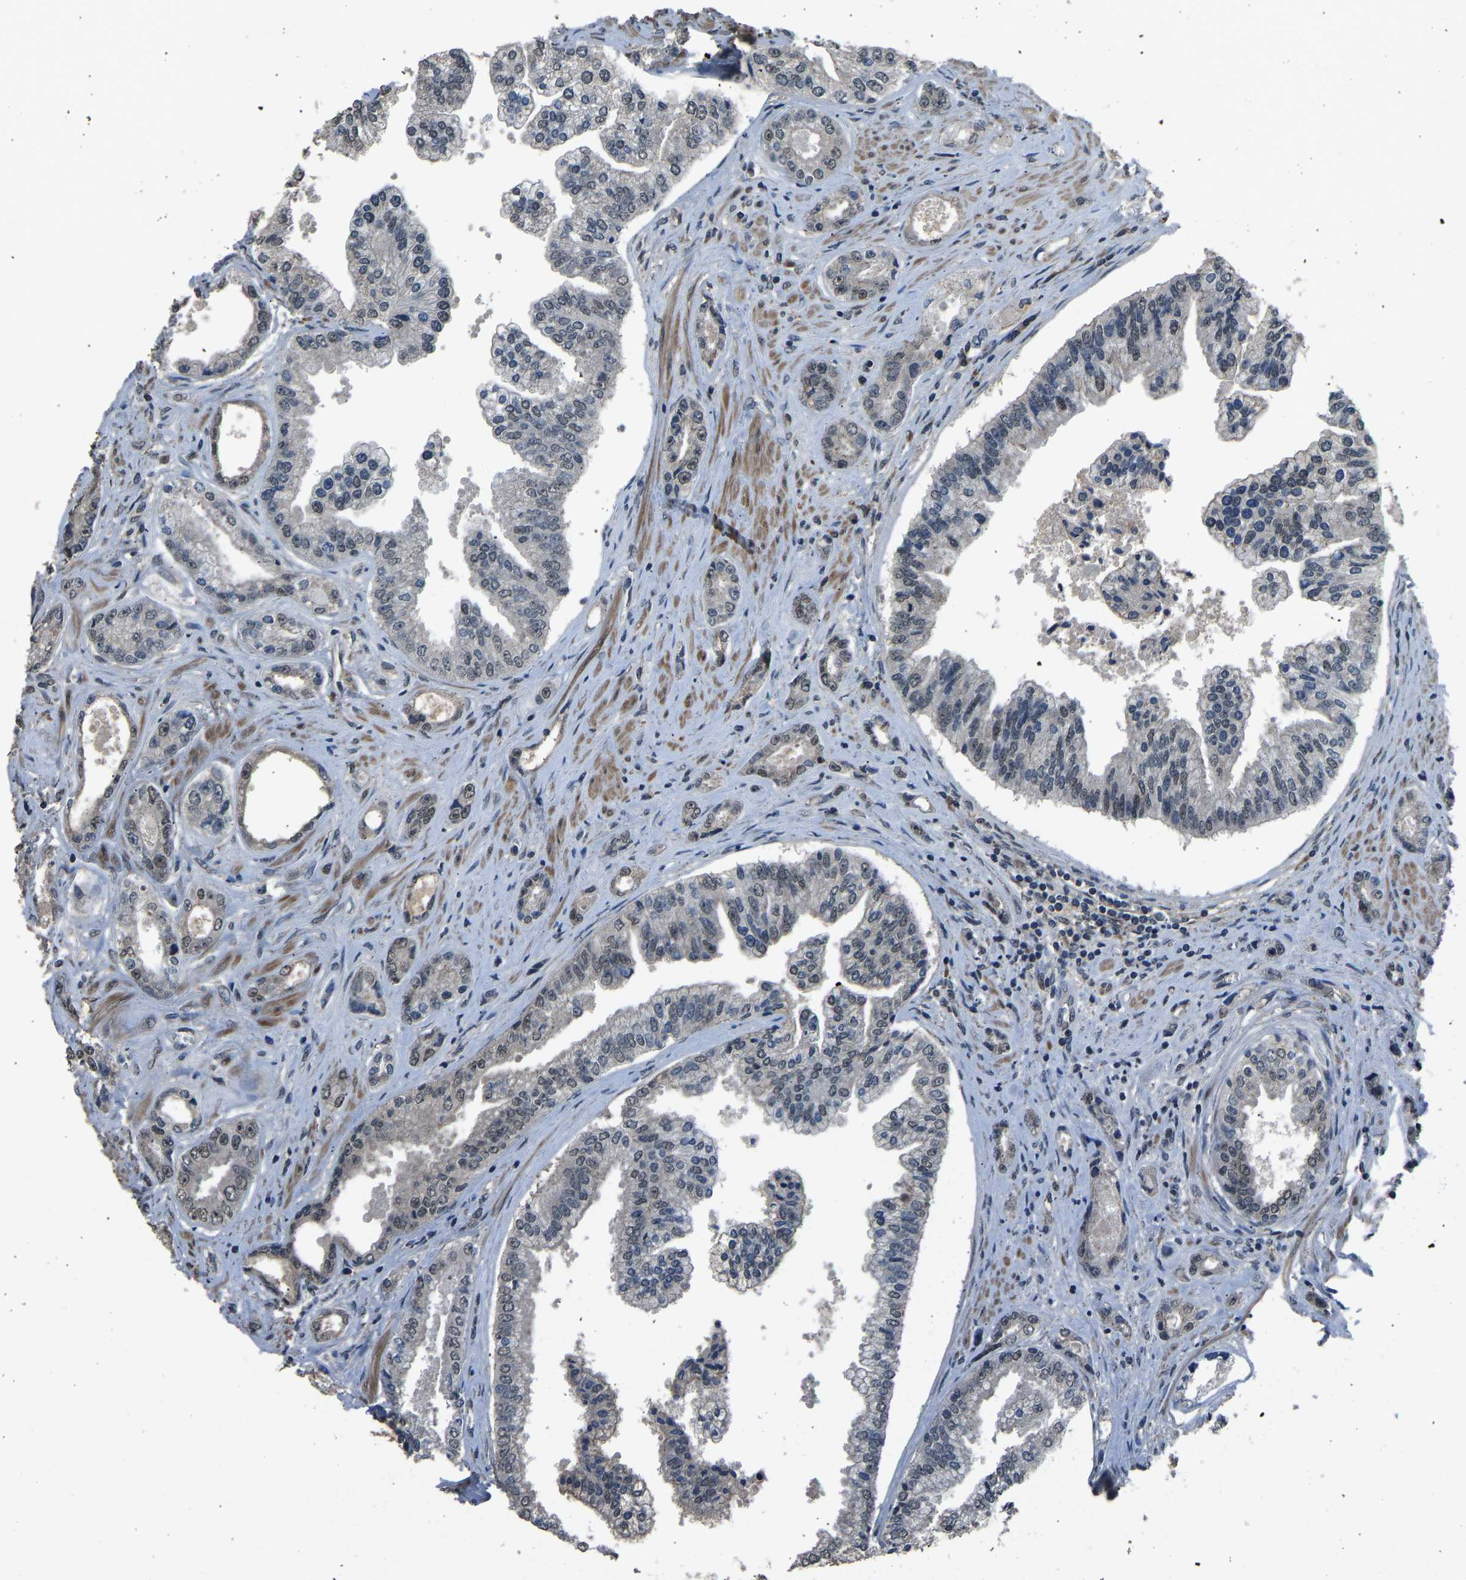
{"staining": {"intensity": "negative", "quantity": "none", "location": "none"}, "tissue": "prostate cancer", "cell_type": "Tumor cells", "image_type": "cancer", "snomed": [{"axis": "morphology", "description": "Adenocarcinoma, High grade"}, {"axis": "topography", "description": "Prostate"}], "caption": "Tumor cells show no significant staining in prostate cancer (adenocarcinoma (high-grade)). (Immunohistochemistry, brightfield microscopy, high magnification).", "gene": "TOX4", "patient": {"sex": "male", "age": 61}}